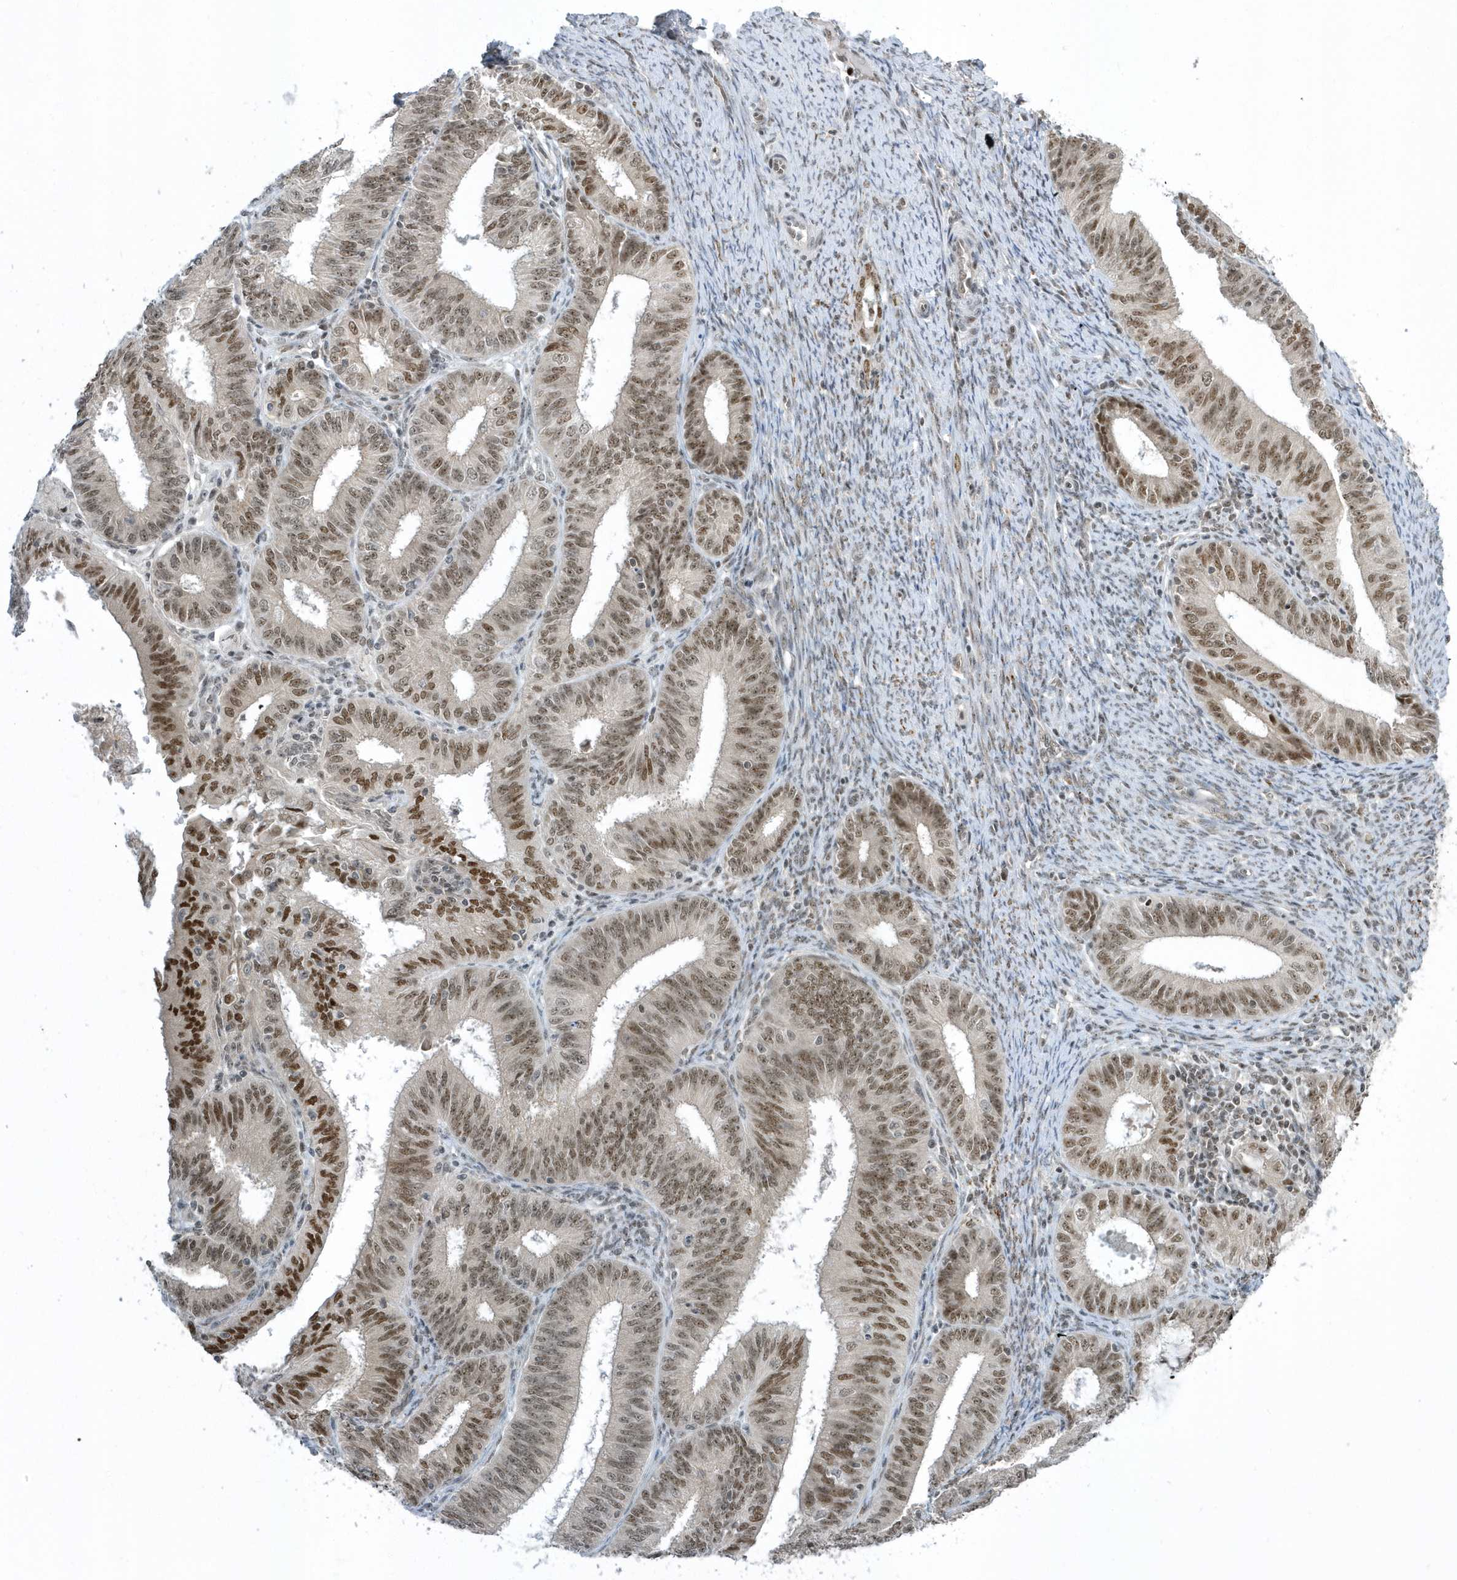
{"staining": {"intensity": "strong", "quantity": ">75%", "location": "nuclear"}, "tissue": "endometrial cancer", "cell_type": "Tumor cells", "image_type": "cancer", "snomed": [{"axis": "morphology", "description": "Adenocarcinoma, NOS"}, {"axis": "topography", "description": "Endometrium"}], "caption": "An immunohistochemistry histopathology image of tumor tissue is shown. Protein staining in brown labels strong nuclear positivity in adenocarcinoma (endometrial) within tumor cells. The staining was performed using DAB to visualize the protein expression in brown, while the nuclei were stained in blue with hematoxylin (Magnification: 20x).", "gene": "ZNF740", "patient": {"sex": "female", "age": 51}}